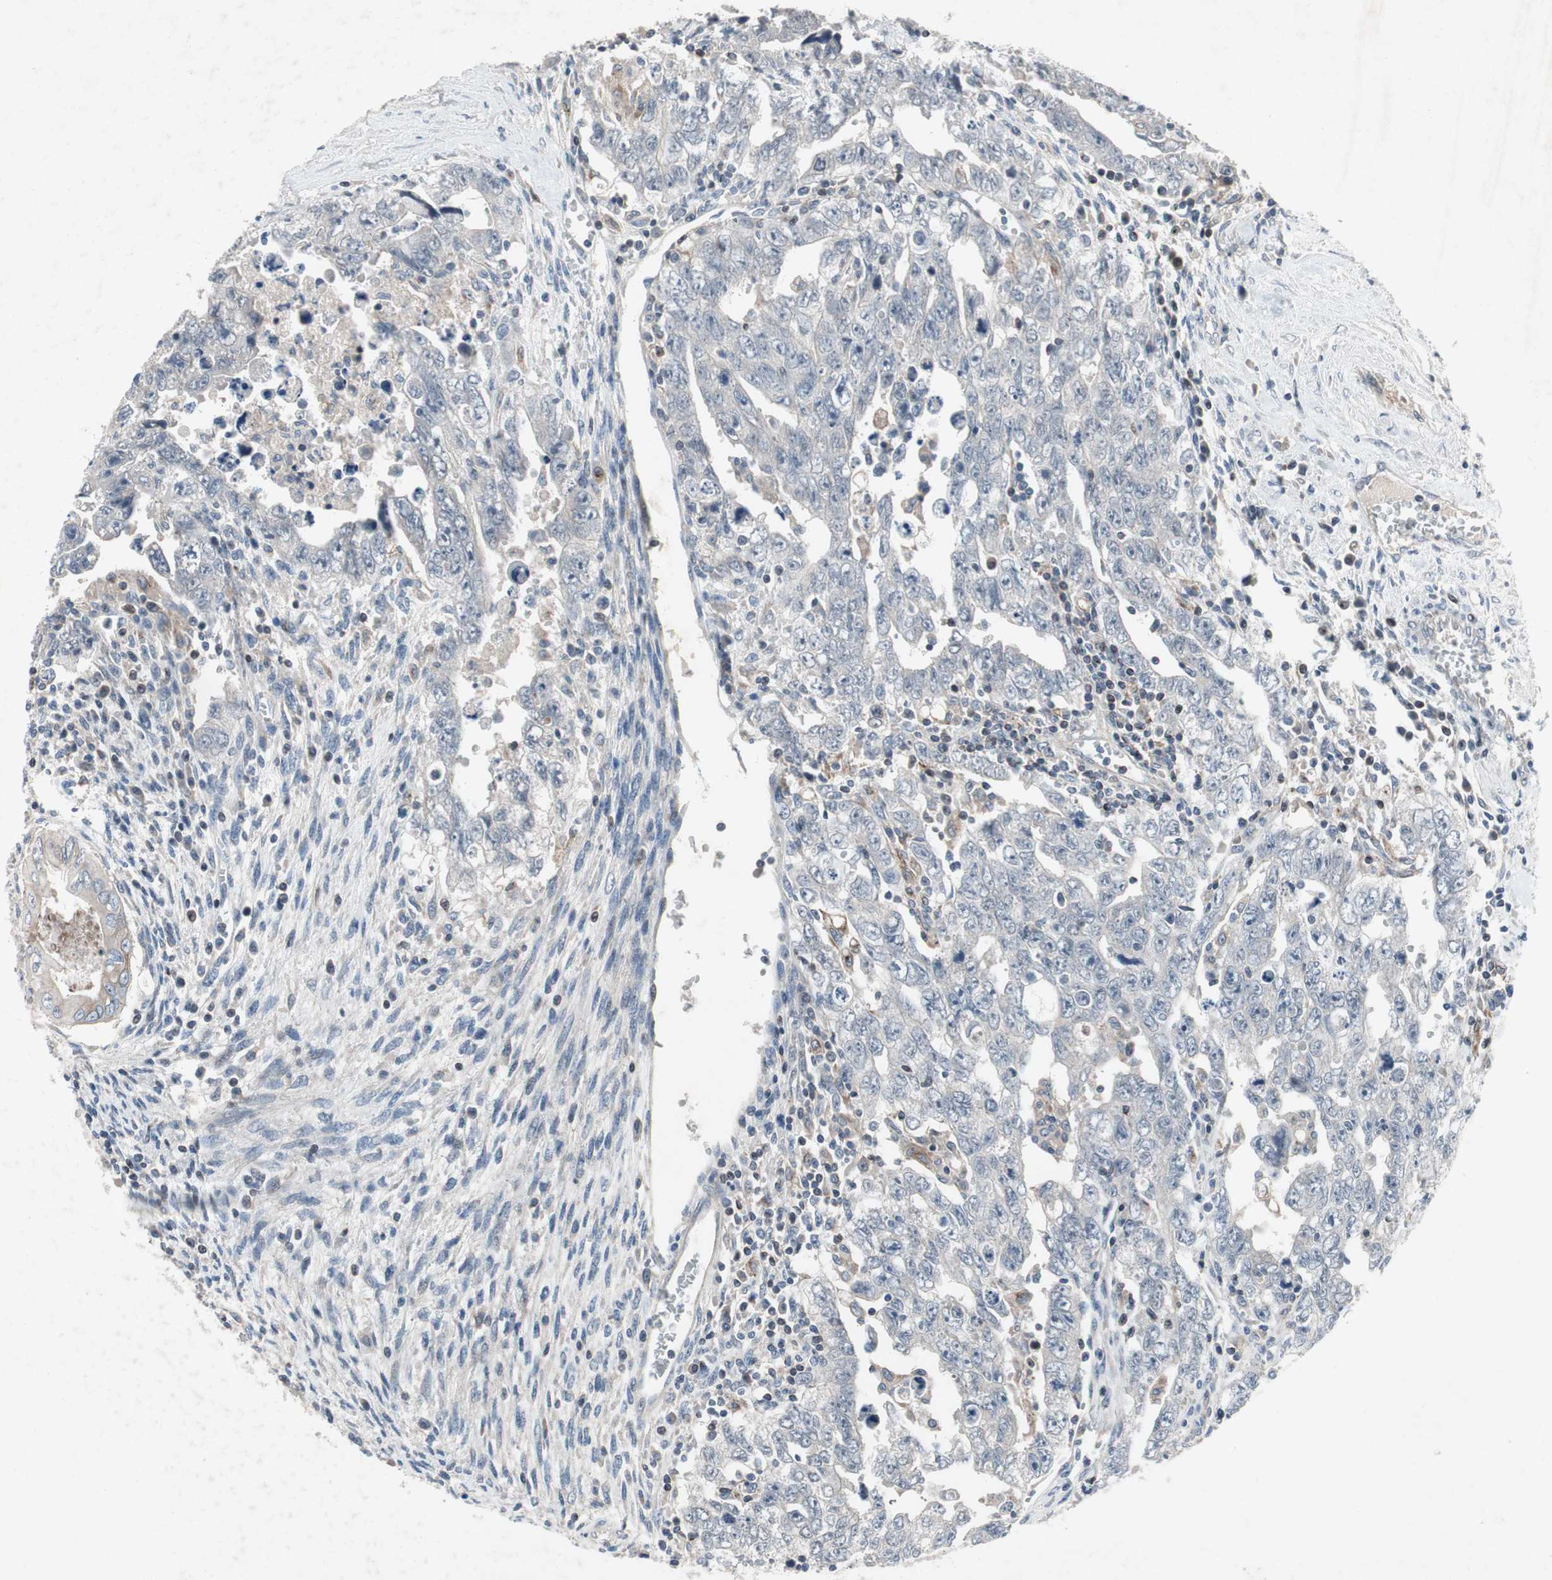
{"staining": {"intensity": "negative", "quantity": "none", "location": "none"}, "tissue": "testis cancer", "cell_type": "Tumor cells", "image_type": "cancer", "snomed": [{"axis": "morphology", "description": "Carcinoma, Embryonal, NOS"}, {"axis": "topography", "description": "Testis"}], "caption": "Human testis cancer (embryonal carcinoma) stained for a protein using immunohistochemistry (IHC) shows no expression in tumor cells.", "gene": "MUTYH", "patient": {"sex": "male", "age": 28}}